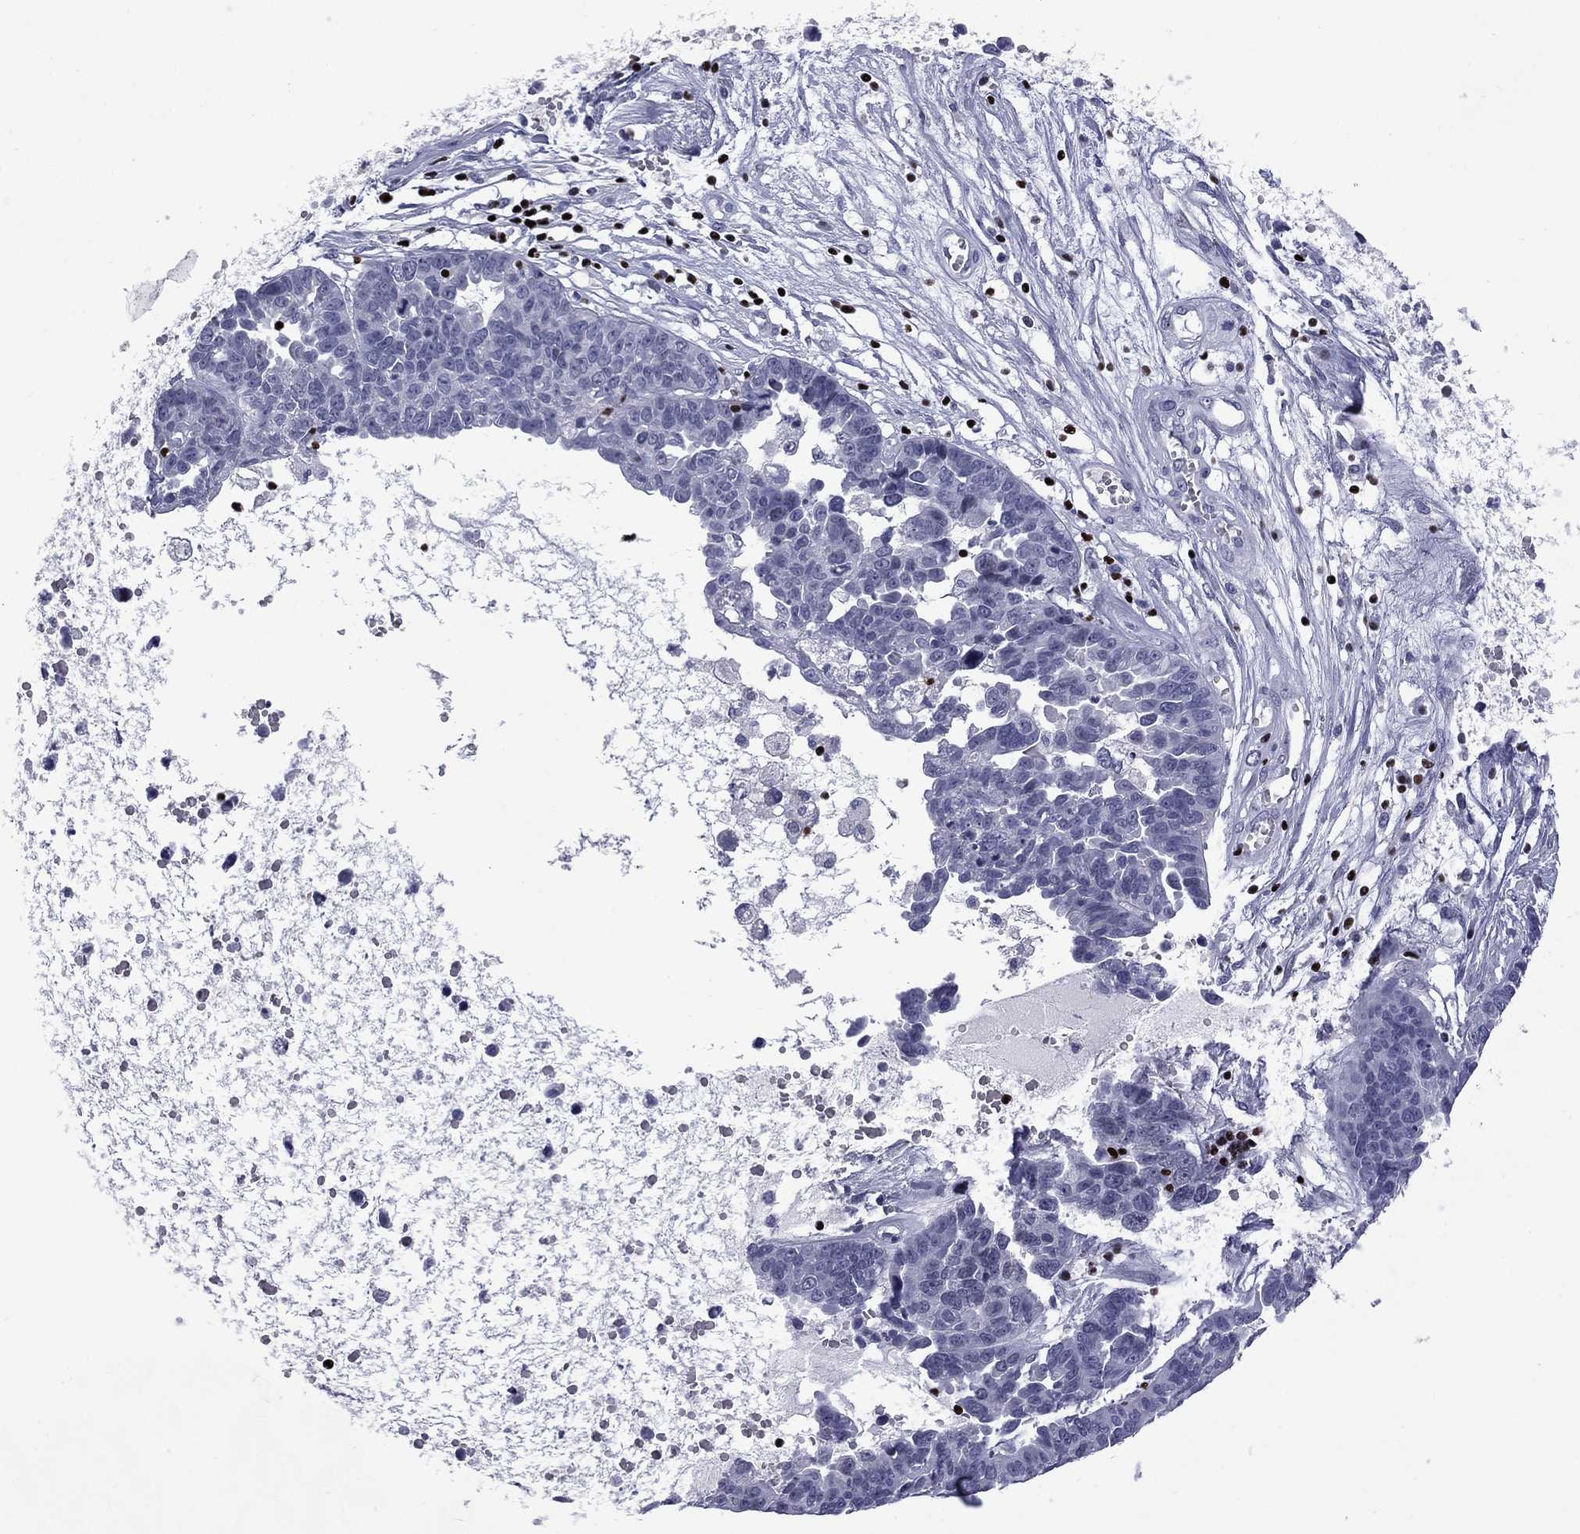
{"staining": {"intensity": "negative", "quantity": "none", "location": "none"}, "tissue": "ovarian cancer", "cell_type": "Tumor cells", "image_type": "cancer", "snomed": [{"axis": "morphology", "description": "Cystadenocarcinoma, serous, NOS"}, {"axis": "topography", "description": "Ovary"}], "caption": "This is an IHC photomicrograph of ovarian cancer. There is no staining in tumor cells.", "gene": "IKZF3", "patient": {"sex": "female", "age": 87}}